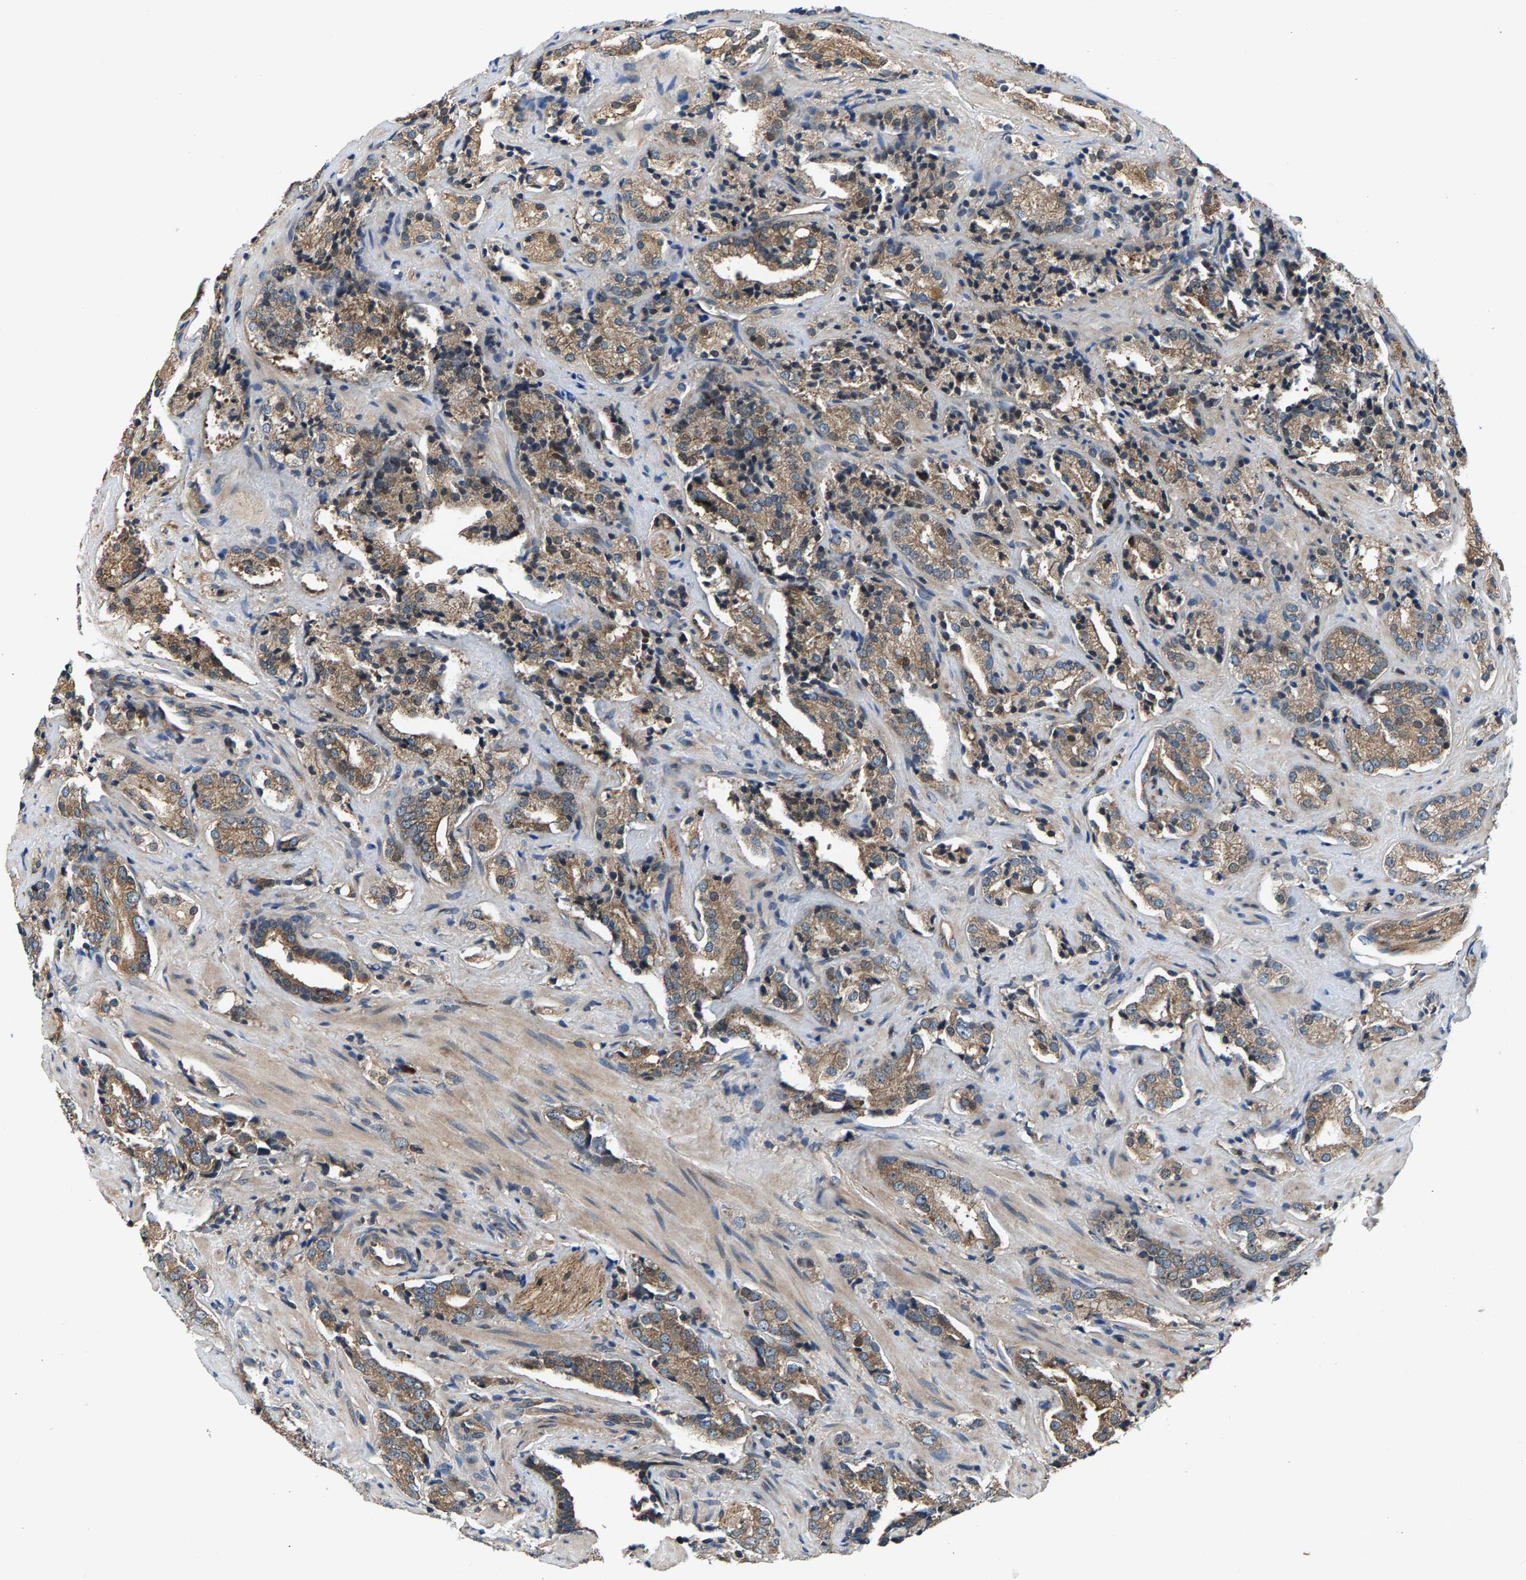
{"staining": {"intensity": "moderate", "quantity": ">75%", "location": "cytoplasmic/membranous"}, "tissue": "prostate cancer", "cell_type": "Tumor cells", "image_type": "cancer", "snomed": [{"axis": "morphology", "description": "Adenocarcinoma, High grade"}, {"axis": "topography", "description": "Prostate"}], "caption": "This image shows prostate cancer stained with IHC to label a protein in brown. The cytoplasmic/membranous of tumor cells show moderate positivity for the protein. Nuclei are counter-stained blue.", "gene": "FAM78A", "patient": {"sex": "male", "age": 71}}